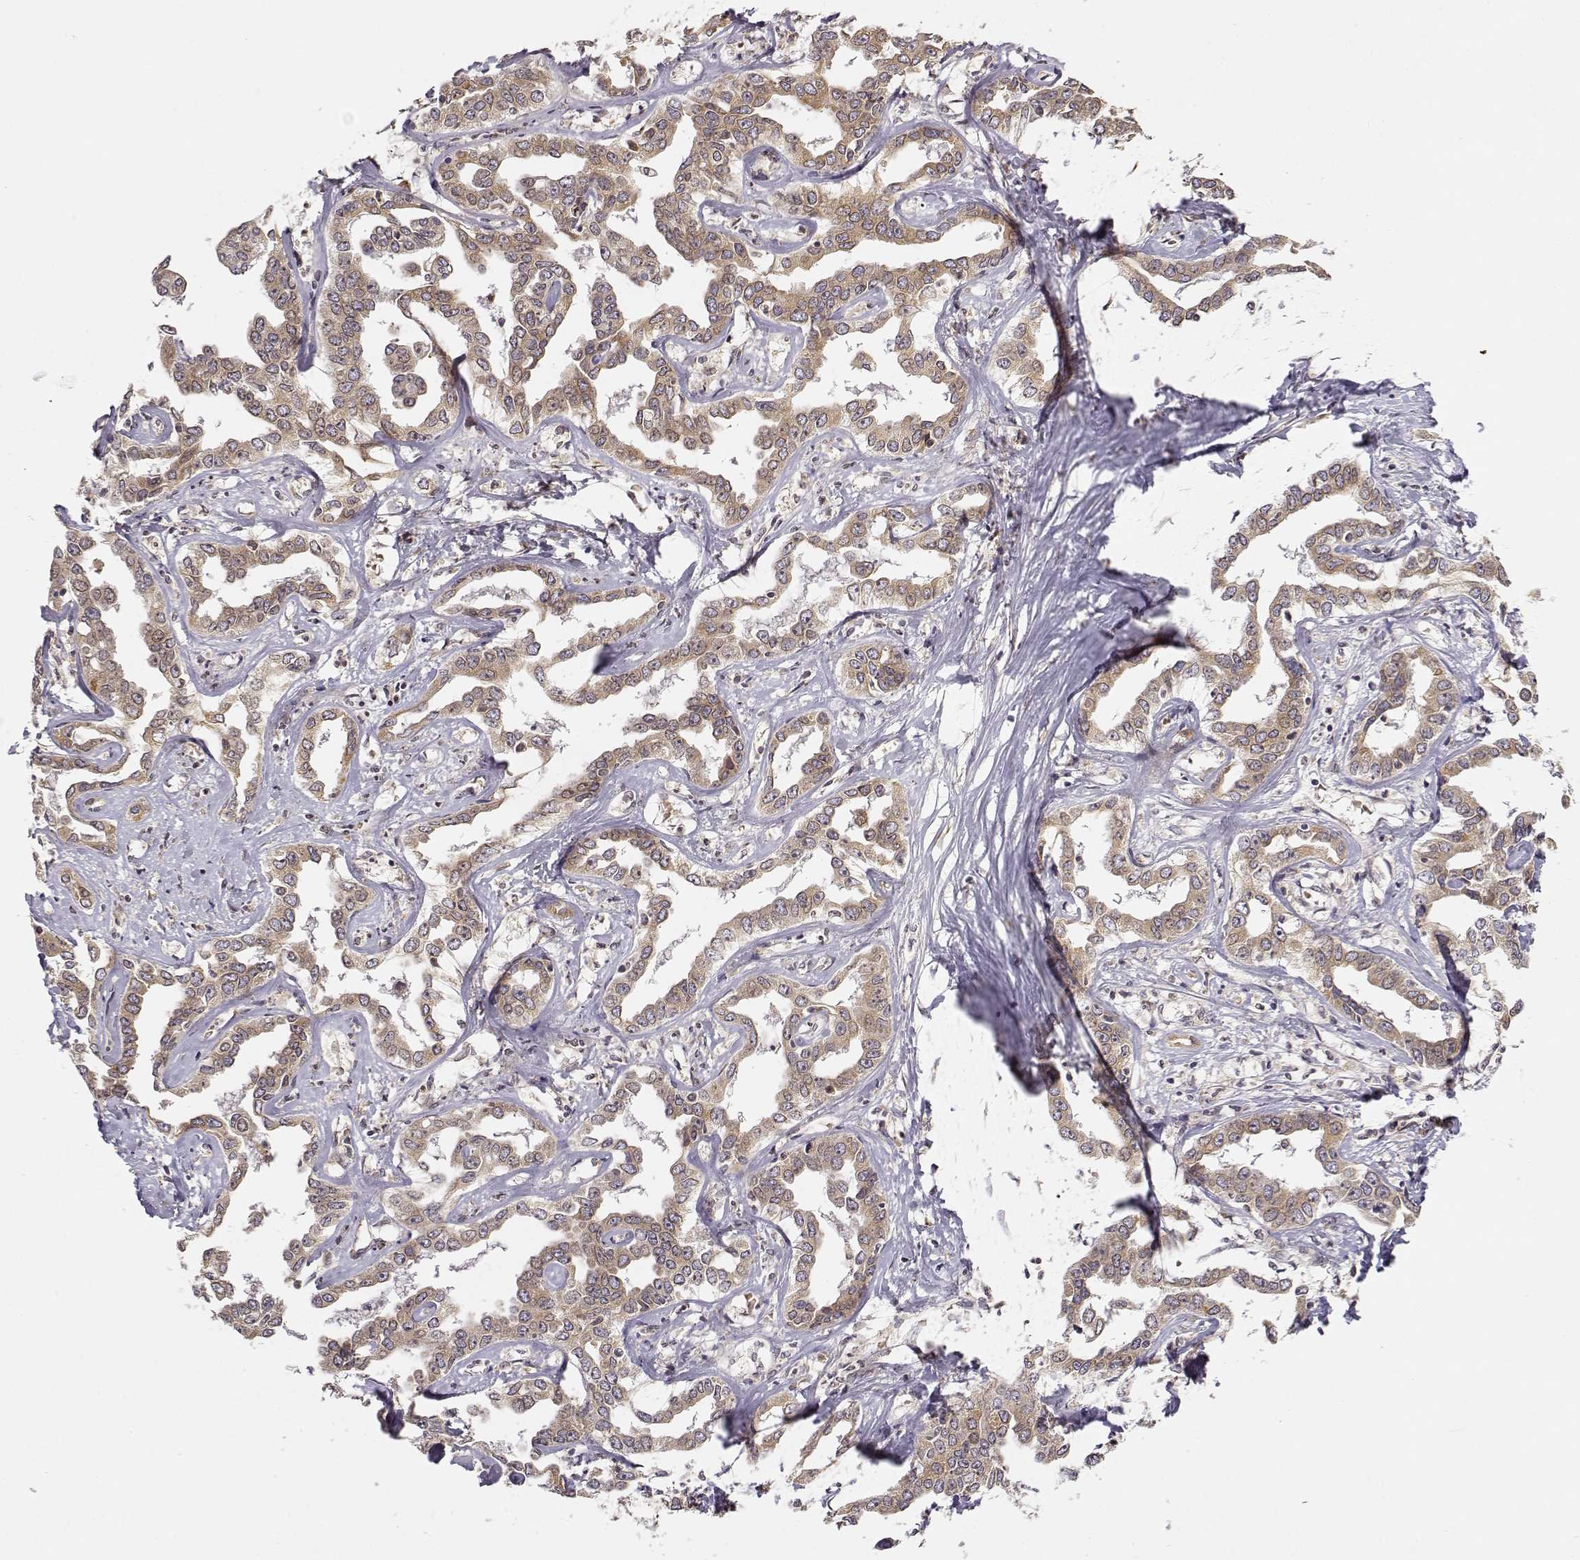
{"staining": {"intensity": "weak", "quantity": ">75%", "location": "cytoplasmic/membranous"}, "tissue": "liver cancer", "cell_type": "Tumor cells", "image_type": "cancer", "snomed": [{"axis": "morphology", "description": "Cholangiocarcinoma"}, {"axis": "topography", "description": "Liver"}], "caption": "Human liver cancer stained for a protein (brown) shows weak cytoplasmic/membranous positive expression in approximately >75% of tumor cells.", "gene": "ERGIC2", "patient": {"sex": "male", "age": 59}}